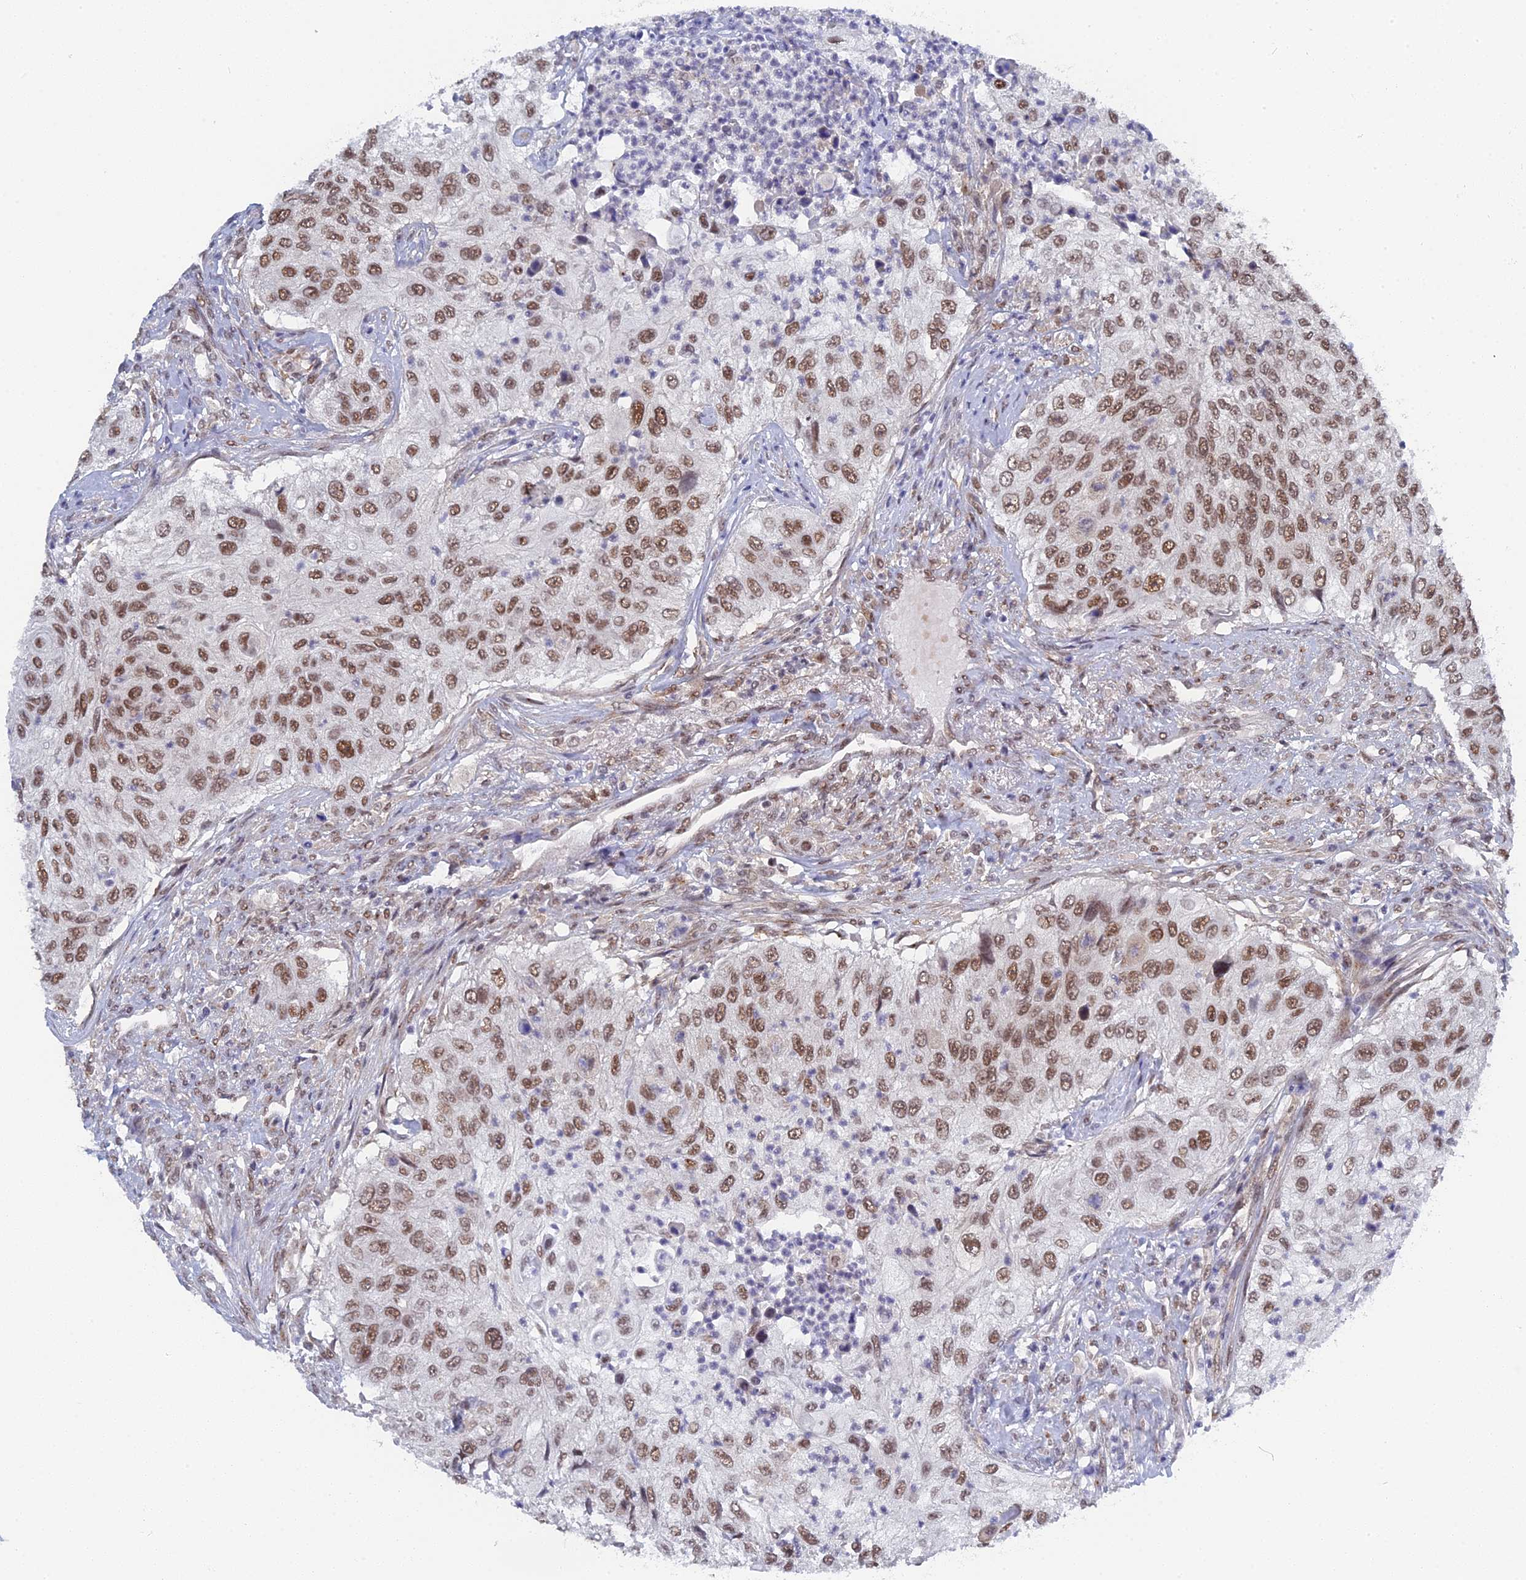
{"staining": {"intensity": "moderate", "quantity": ">75%", "location": "nuclear"}, "tissue": "urothelial cancer", "cell_type": "Tumor cells", "image_type": "cancer", "snomed": [{"axis": "morphology", "description": "Urothelial carcinoma, High grade"}, {"axis": "topography", "description": "Urinary bladder"}], "caption": "Urothelial carcinoma (high-grade) tissue shows moderate nuclear staining in approximately >75% of tumor cells", "gene": "CCDC85A", "patient": {"sex": "female", "age": 60}}